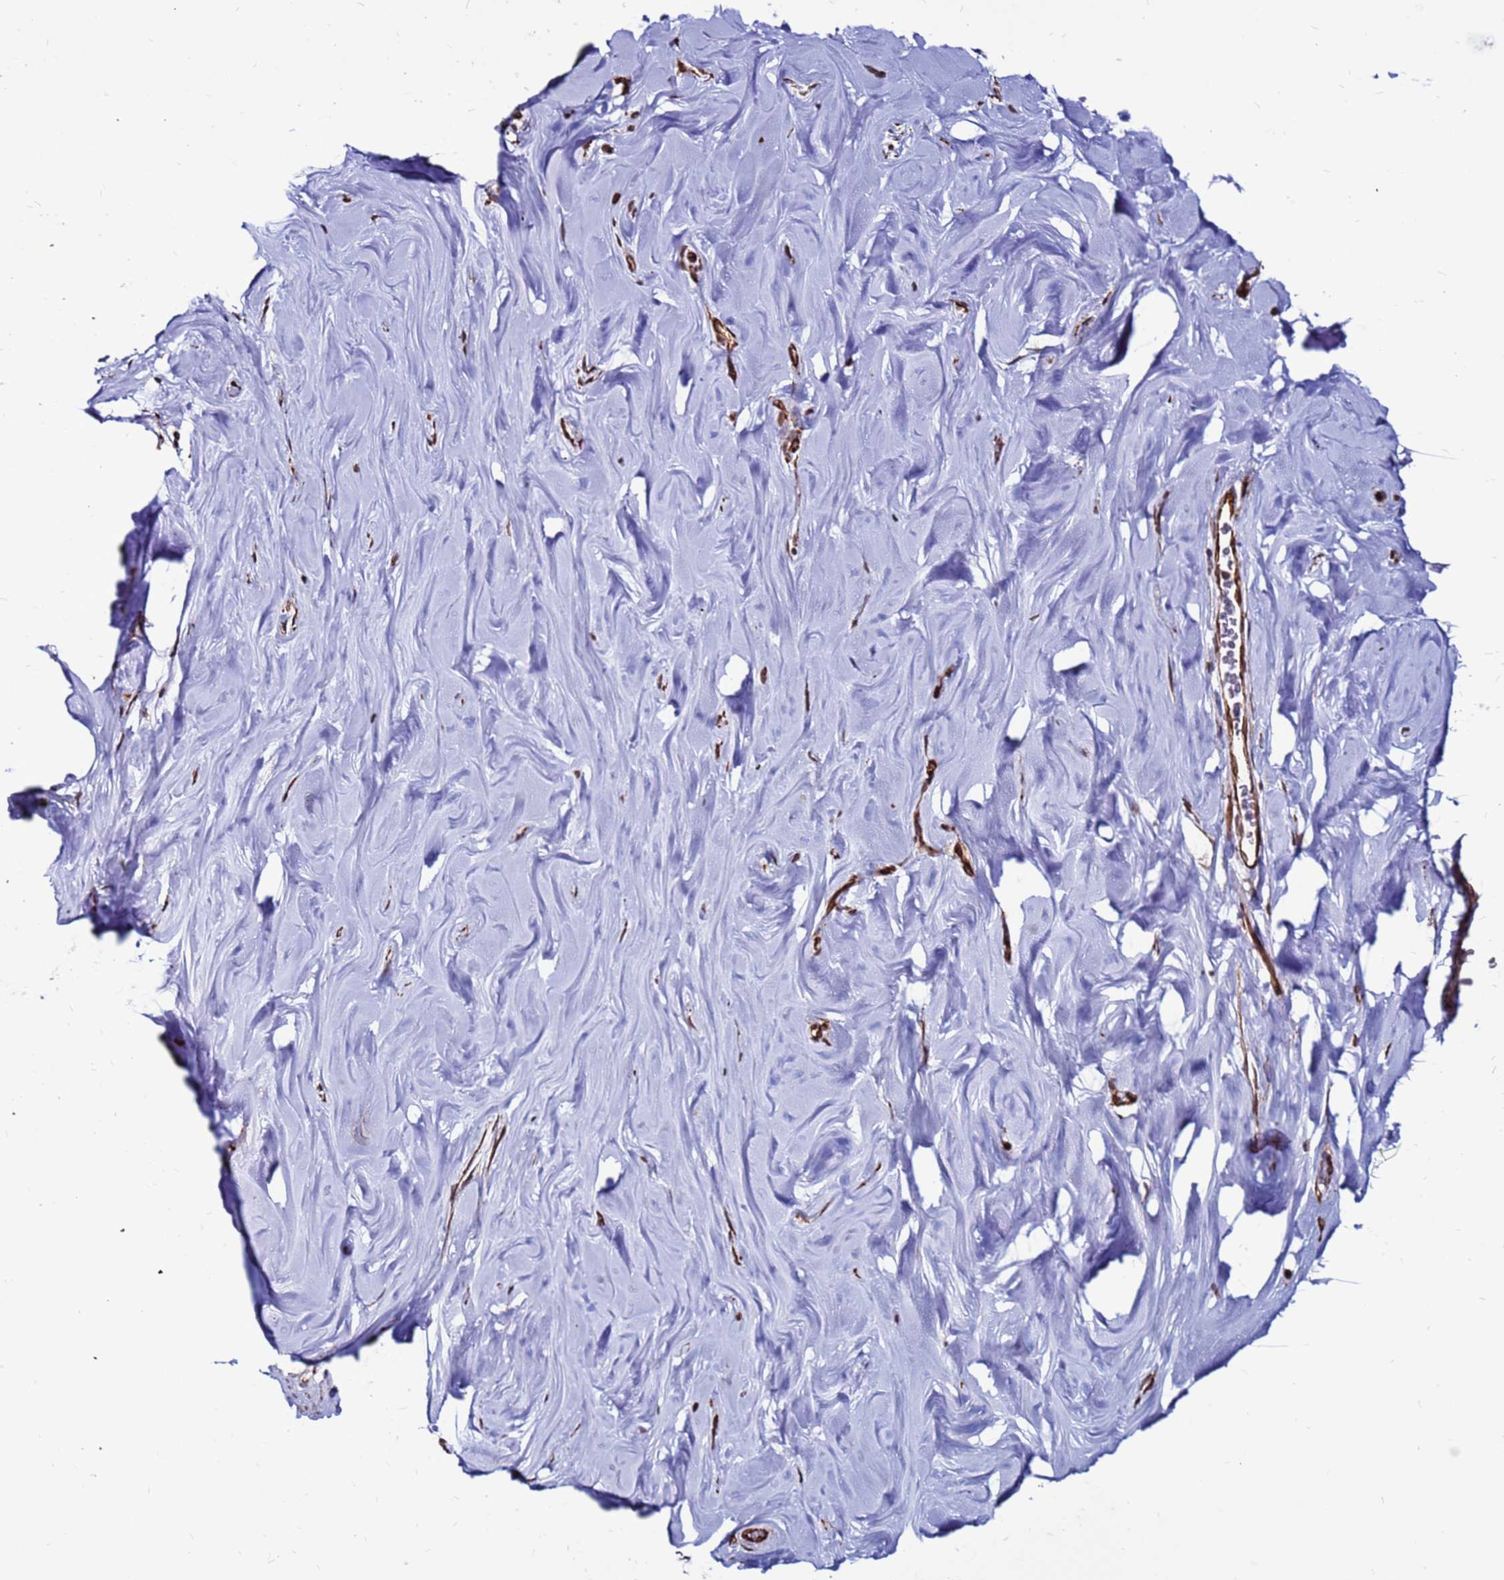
{"staining": {"intensity": "strong", "quantity": ">75%", "location": "cytoplasmic/membranous,nuclear"}, "tissue": "soft tissue", "cell_type": "Fibroblasts", "image_type": "normal", "snomed": [{"axis": "morphology", "description": "Normal tissue, NOS"}, {"axis": "topography", "description": "Breast"}], "caption": "Immunohistochemical staining of benign human soft tissue exhibits >75% levels of strong cytoplasmic/membranous,nuclear protein positivity in approximately >75% of fibroblasts. (DAB (3,3'-diaminobenzidine) = brown stain, brightfield microscopy at high magnification).", "gene": "CLK3", "patient": {"sex": "female", "age": 26}}